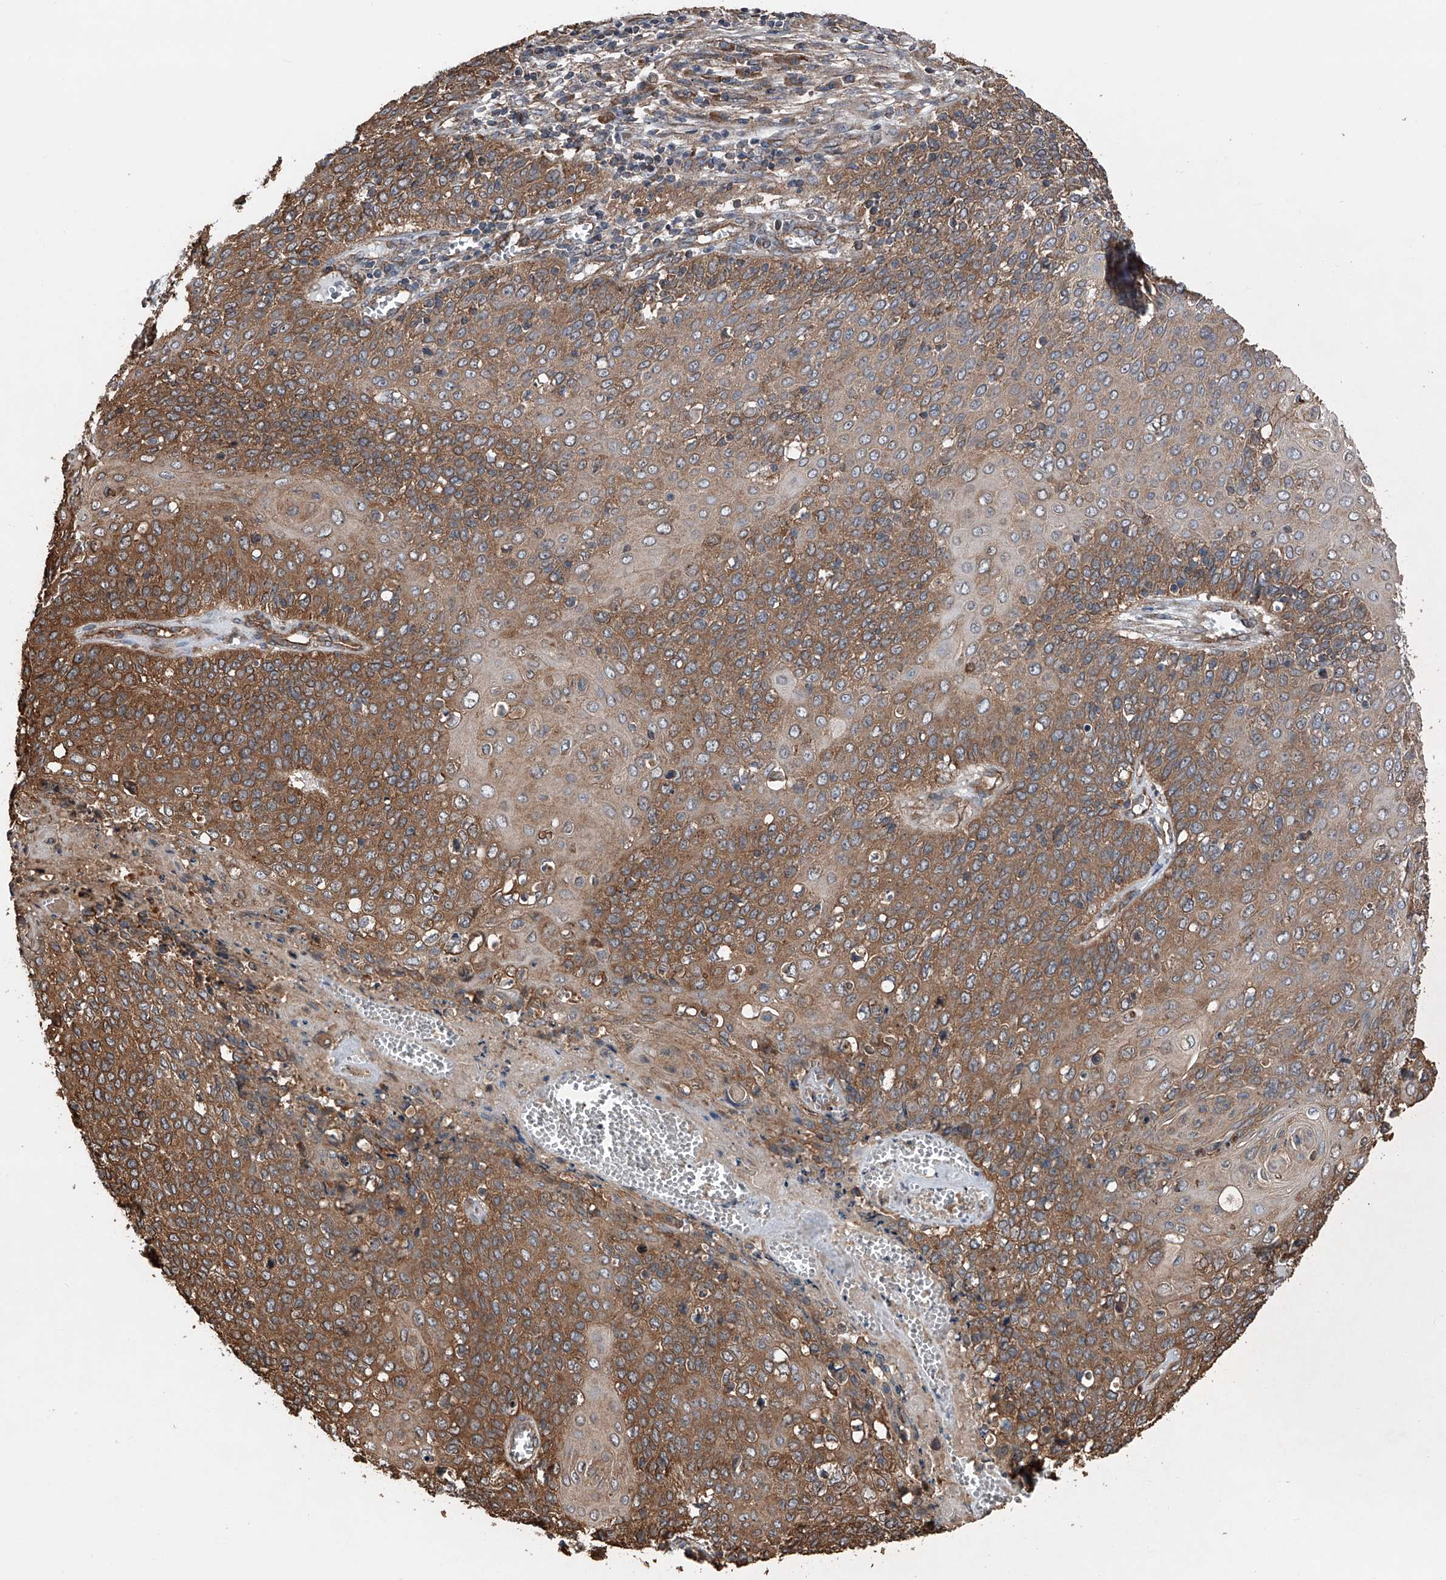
{"staining": {"intensity": "moderate", "quantity": ">75%", "location": "cytoplasmic/membranous"}, "tissue": "cervical cancer", "cell_type": "Tumor cells", "image_type": "cancer", "snomed": [{"axis": "morphology", "description": "Squamous cell carcinoma, NOS"}, {"axis": "topography", "description": "Cervix"}], "caption": "Tumor cells exhibit medium levels of moderate cytoplasmic/membranous positivity in about >75% of cells in squamous cell carcinoma (cervical). (Stains: DAB (3,3'-diaminobenzidine) in brown, nuclei in blue, Microscopy: brightfield microscopy at high magnification).", "gene": "KCNJ2", "patient": {"sex": "female", "age": 39}}